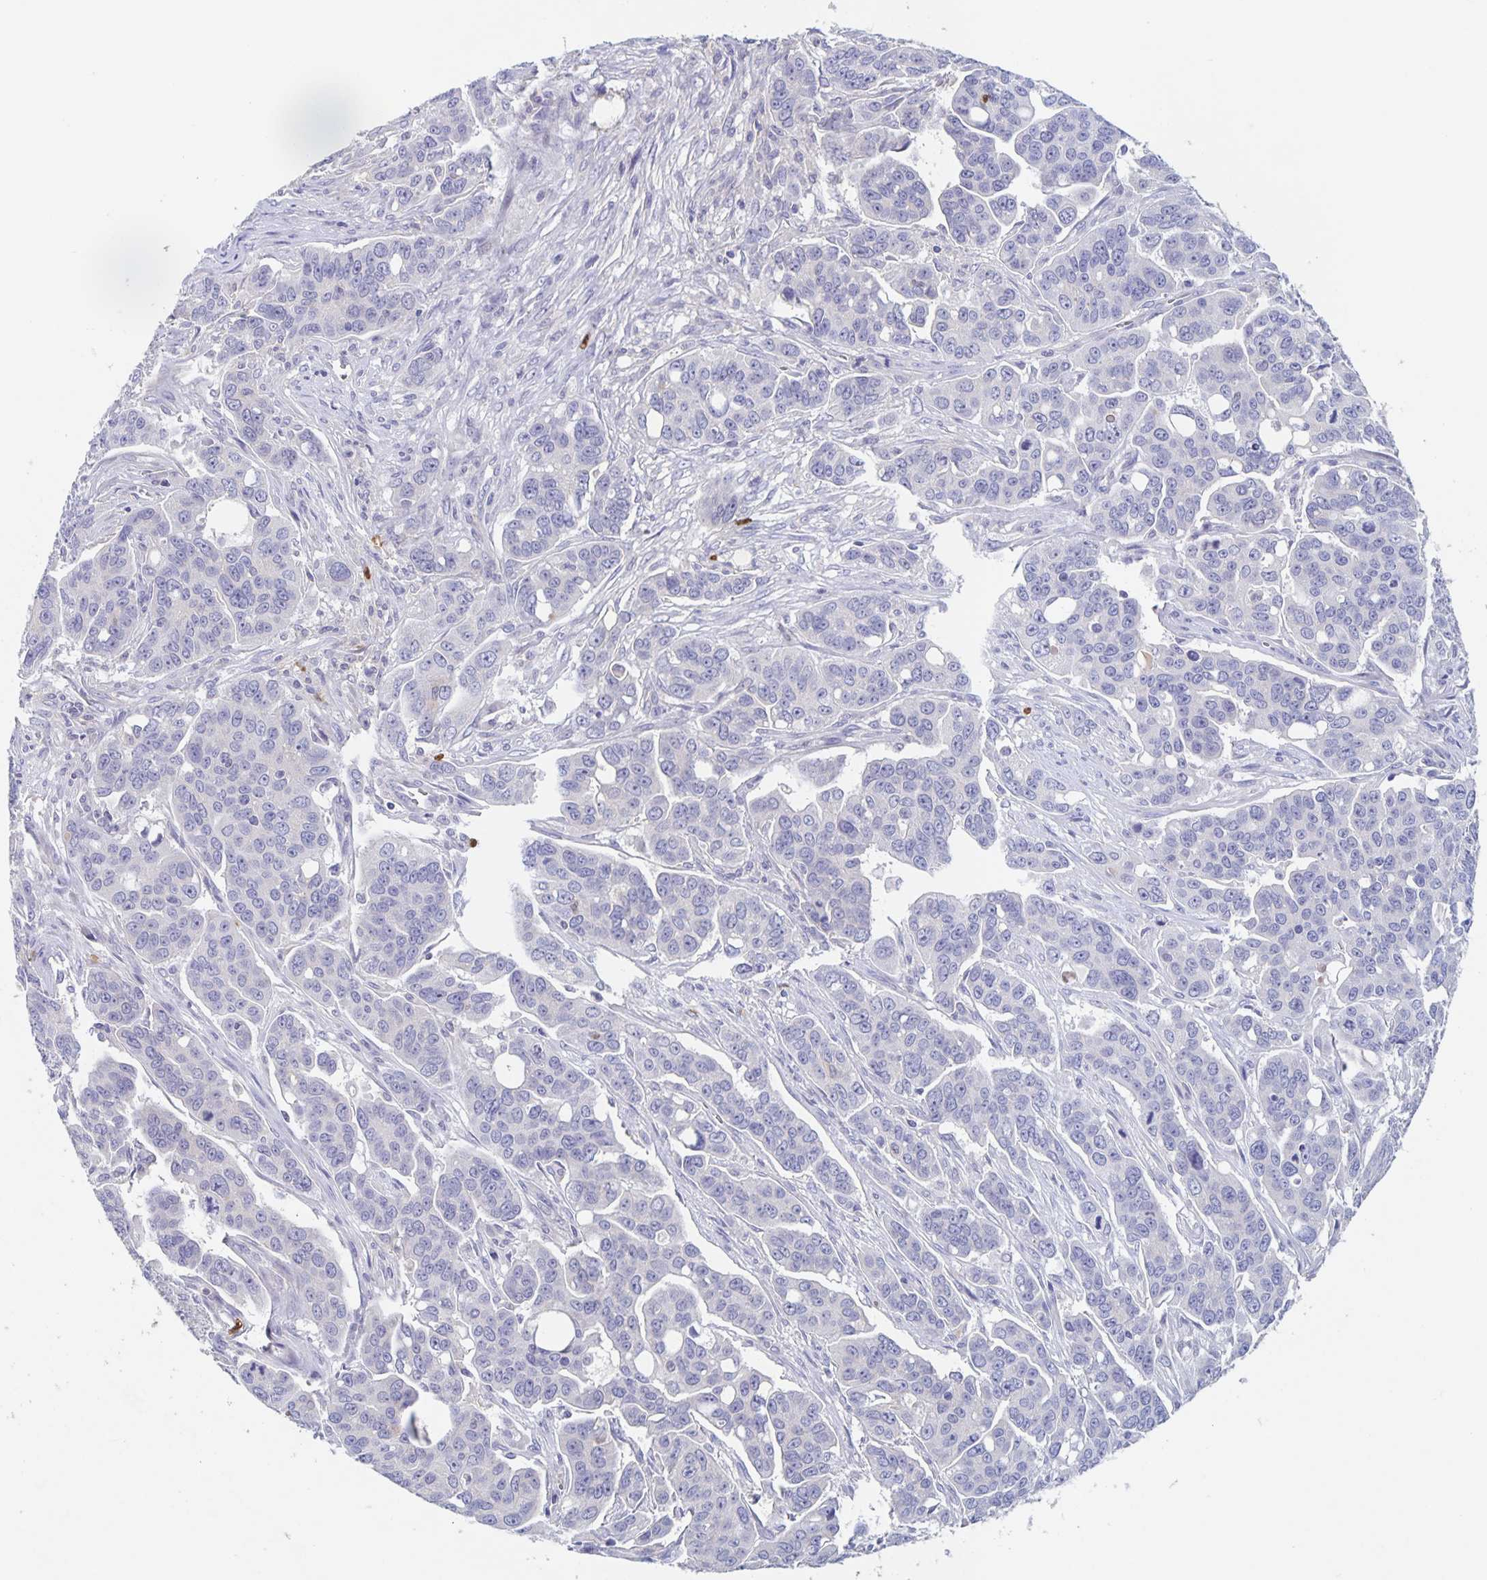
{"staining": {"intensity": "negative", "quantity": "none", "location": "none"}, "tissue": "ovarian cancer", "cell_type": "Tumor cells", "image_type": "cancer", "snomed": [{"axis": "morphology", "description": "Carcinoma, endometroid"}, {"axis": "topography", "description": "Ovary"}], "caption": "A high-resolution photomicrograph shows immunohistochemistry (IHC) staining of ovarian cancer, which demonstrates no significant expression in tumor cells.", "gene": "CDC42BPG", "patient": {"sex": "female", "age": 78}}